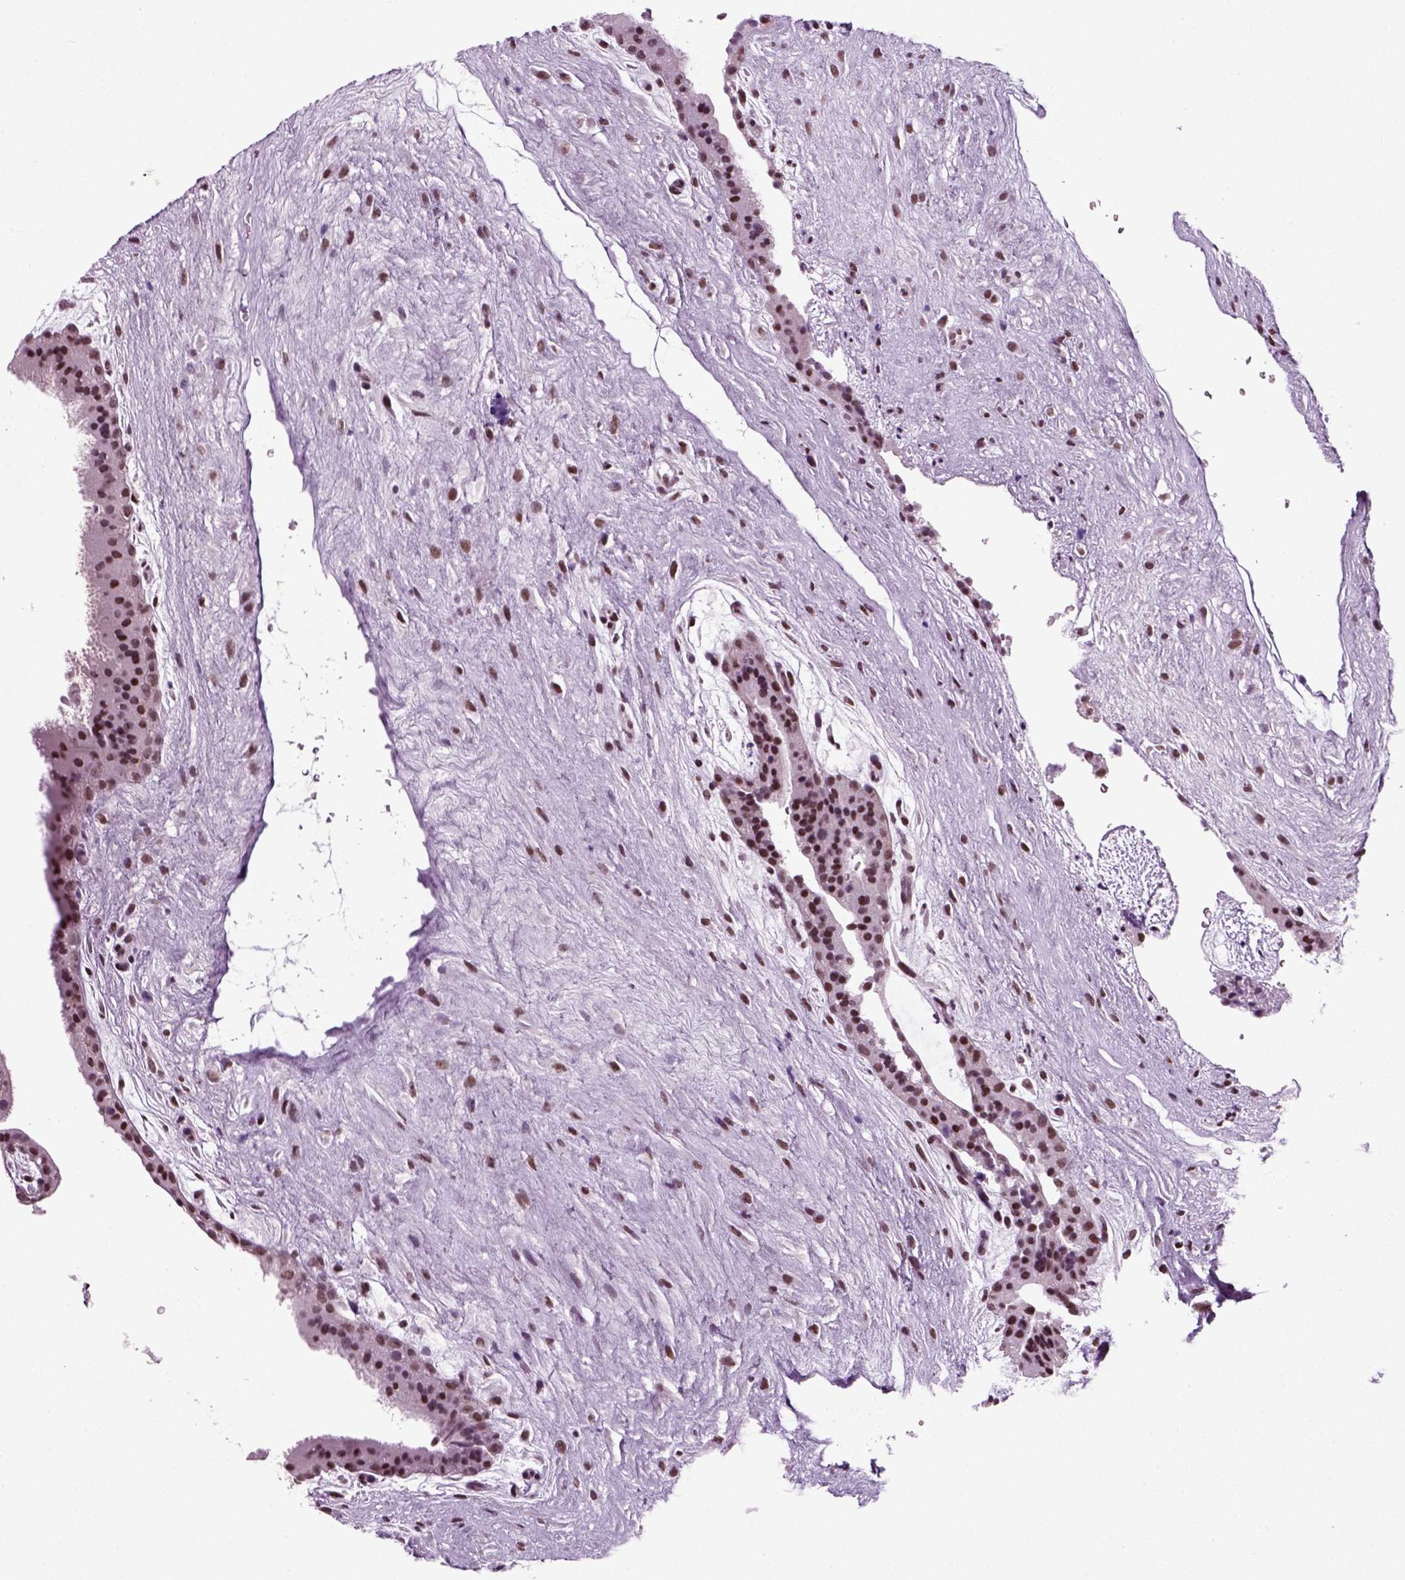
{"staining": {"intensity": "strong", "quantity": ">75%", "location": "nuclear"}, "tissue": "placenta", "cell_type": "Decidual cells", "image_type": "normal", "snomed": [{"axis": "morphology", "description": "Normal tissue, NOS"}, {"axis": "topography", "description": "Placenta"}], "caption": "Immunohistochemistry (DAB (3,3'-diaminobenzidine)) staining of normal placenta reveals strong nuclear protein positivity in approximately >75% of decidual cells. (brown staining indicates protein expression, while blue staining denotes nuclei).", "gene": "RCOR3", "patient": {"sex": "female", "age": 19}}